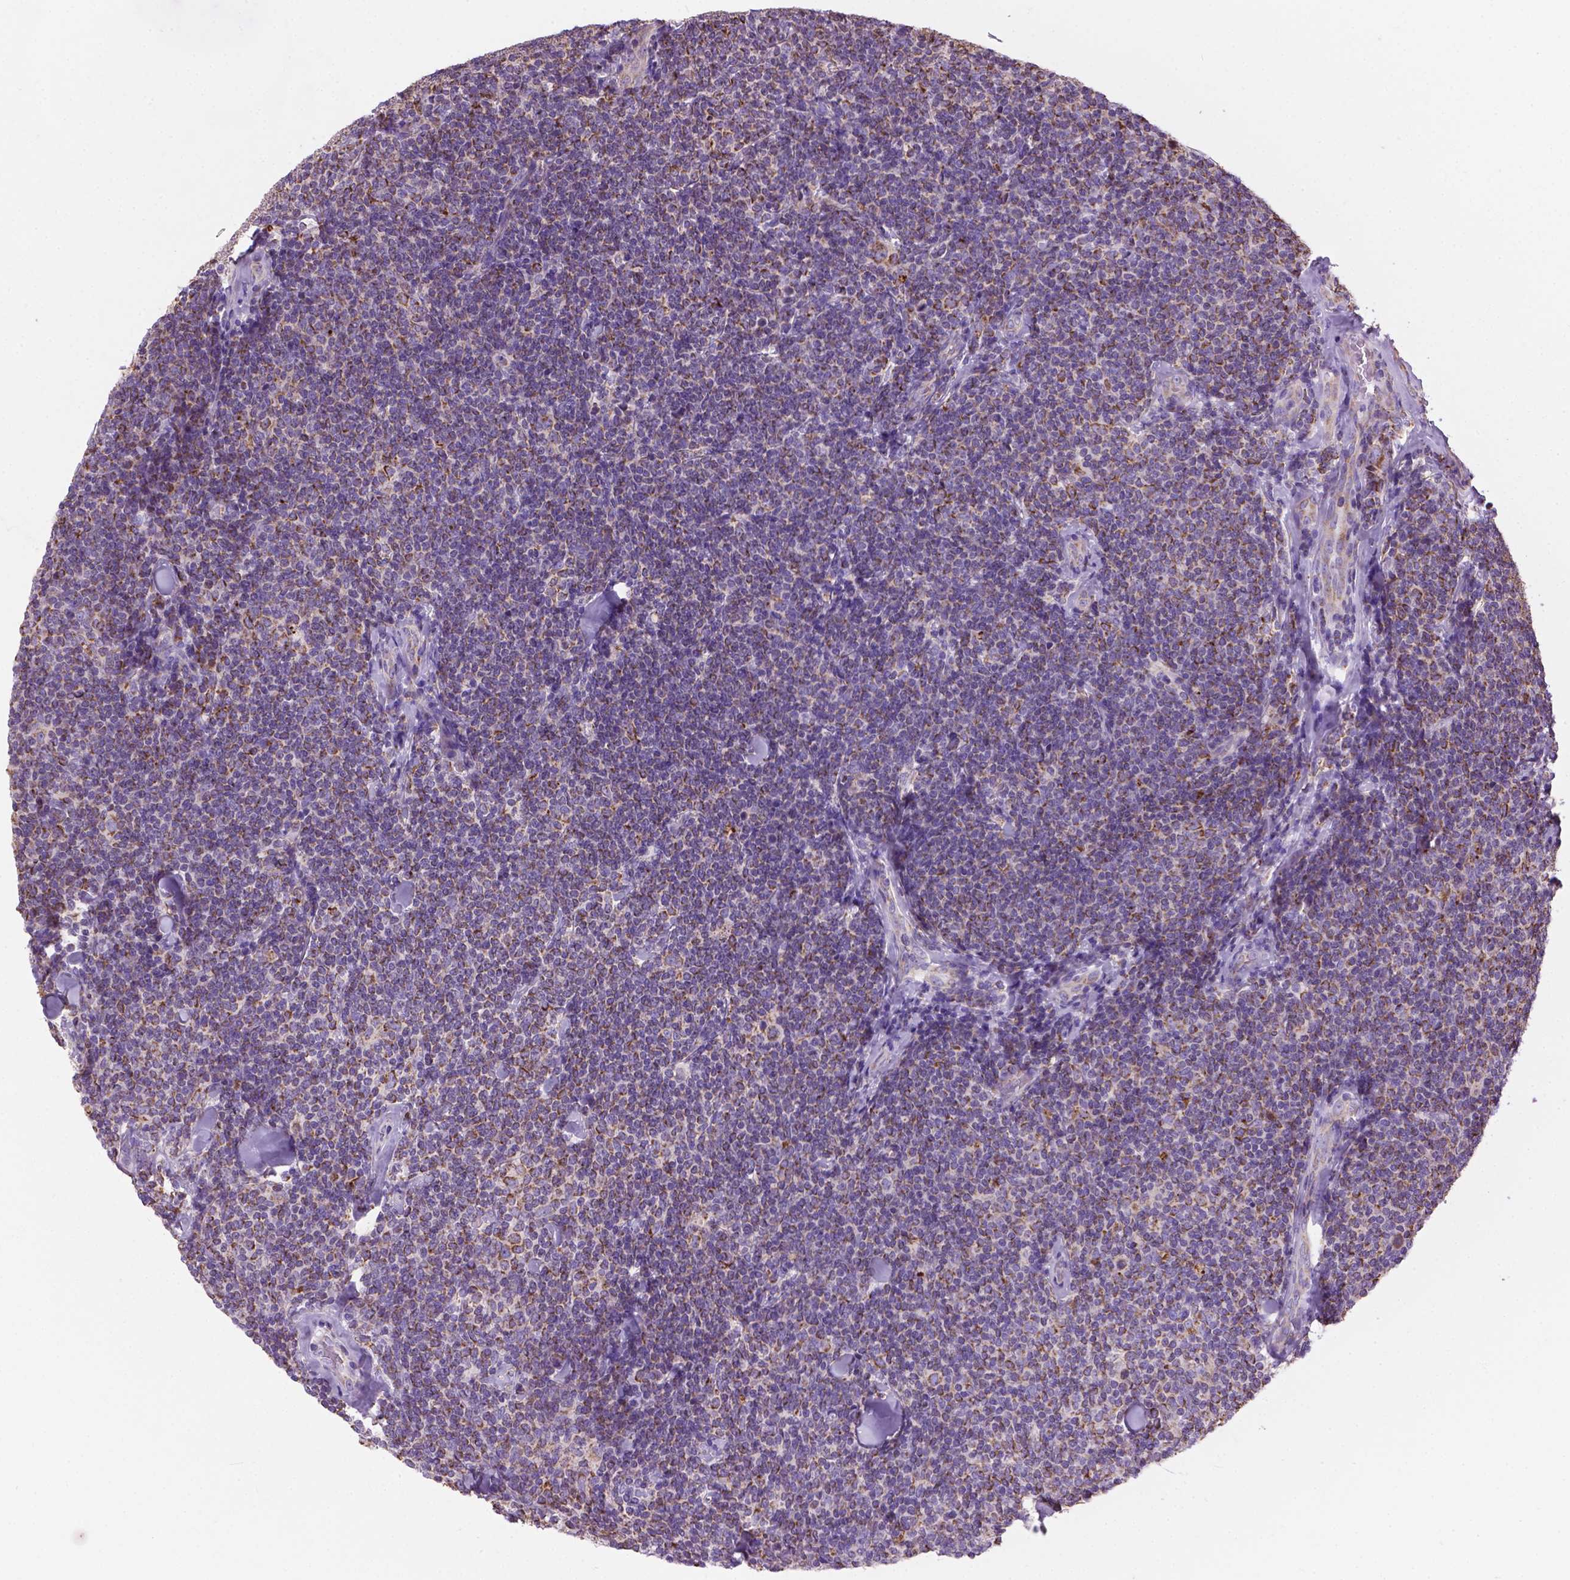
{"staining": {"intensity": "strong", "quantity": "<25%", "location": "cytoplasmic/membranous"}, "tissue": "lymphoma", "cell_type": "Tumor cells", "image_type": "cancer", "snomed": [{"axis": "morphology", "description": "Malignant lymphoma, non-Hodgkin's type, Low grade"}, {"axis": "topography", "description": "Lymph node"}], "caption": "Approximately <25% of tumor cells in lymphoma reveal strong cytoplasmic/membranous protein staining as visualized by brown immunohistochemical staining.", "gene": "VDAC1", "patient": {"sex": "female", "age": 56}}